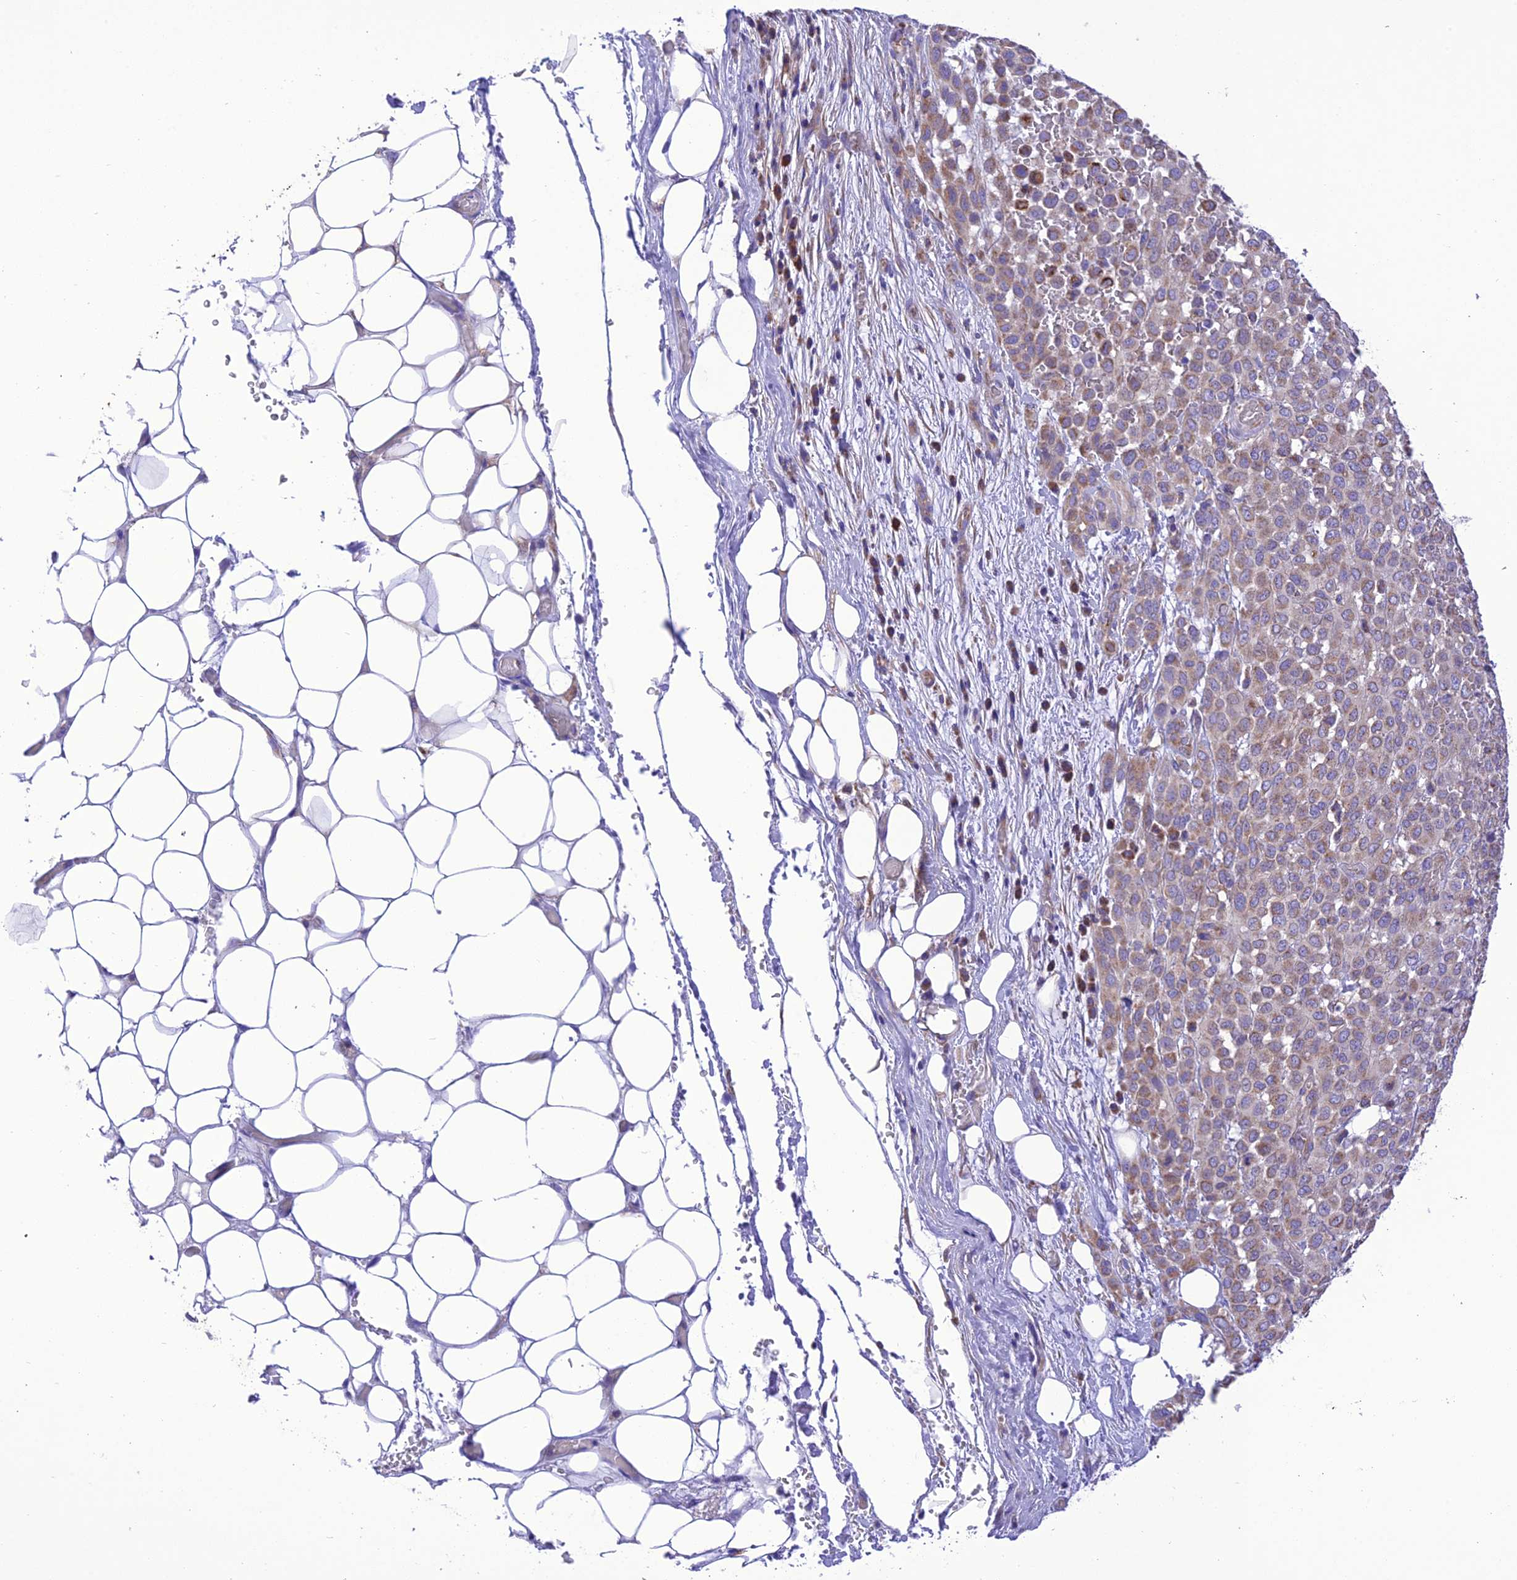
{"staining": {"intensity": "moderate", "quantity": "<25%", "location": "cytoplasmic/membranous"}, "tissue": "melanoma", "cell_type": "Tumor cells", "image_type": "cancer", "snomed": [{"axis": "morphology", "description": "Malignant melanoma, Metastatic site"}, {"axis": "topography", "description": "Skin"}], "caption": "An image of malignant melanoma (metastatic site) stained for a protein displays moderate cytoplasmic/membranous brown staining in tumor cells. The staining was performed using DAB (3,3'-diaminobenzidine) to visualize the protein expression in brown, while the nuclei were stained in blue with hematoxylin (Magnification: 20x).", "gene": "MAP3K12", "patient": {"sex": "female", "age": 81}}